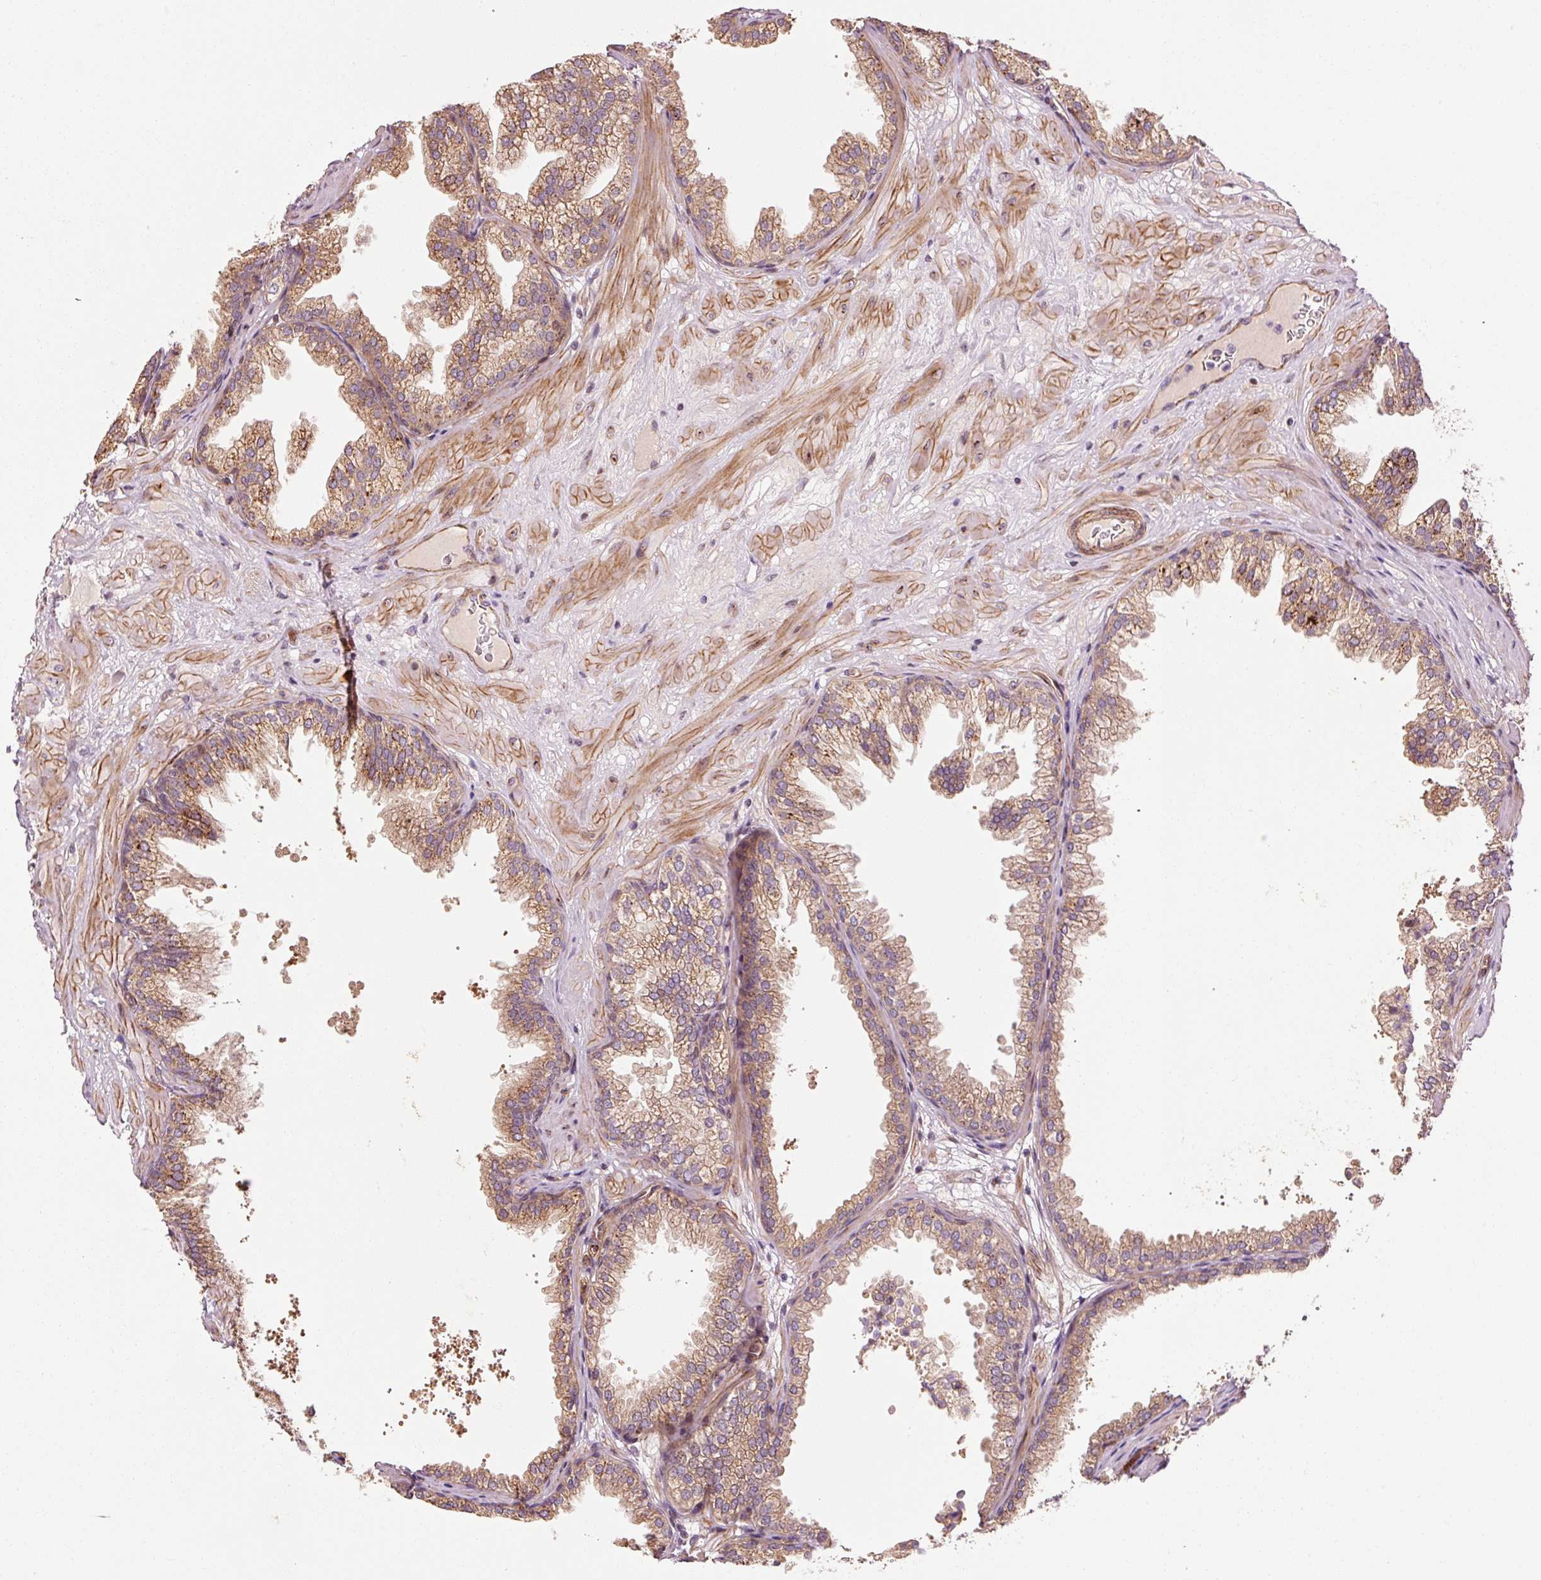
{"staining": {"intensity": "strong", "quantity": ">75%", "location": "cytoplasmic/membranous"}, "tissue": "prostate", "cell_type": "Glandular cells", "image_type": "normal", "snomed": [{"axis": "morphology", "description": "Normal tissue, NOS"}, {"axis": "topography", "description": "Prostate"}], "caption": "Brown immunohistochemical staining in unremarkable prostate reveals strong cytoplasmic/membranous positivity in approximately >75% of glandular cells.", "gene": "LIMK2", "patient": {"sex": "male", "age": 37}}